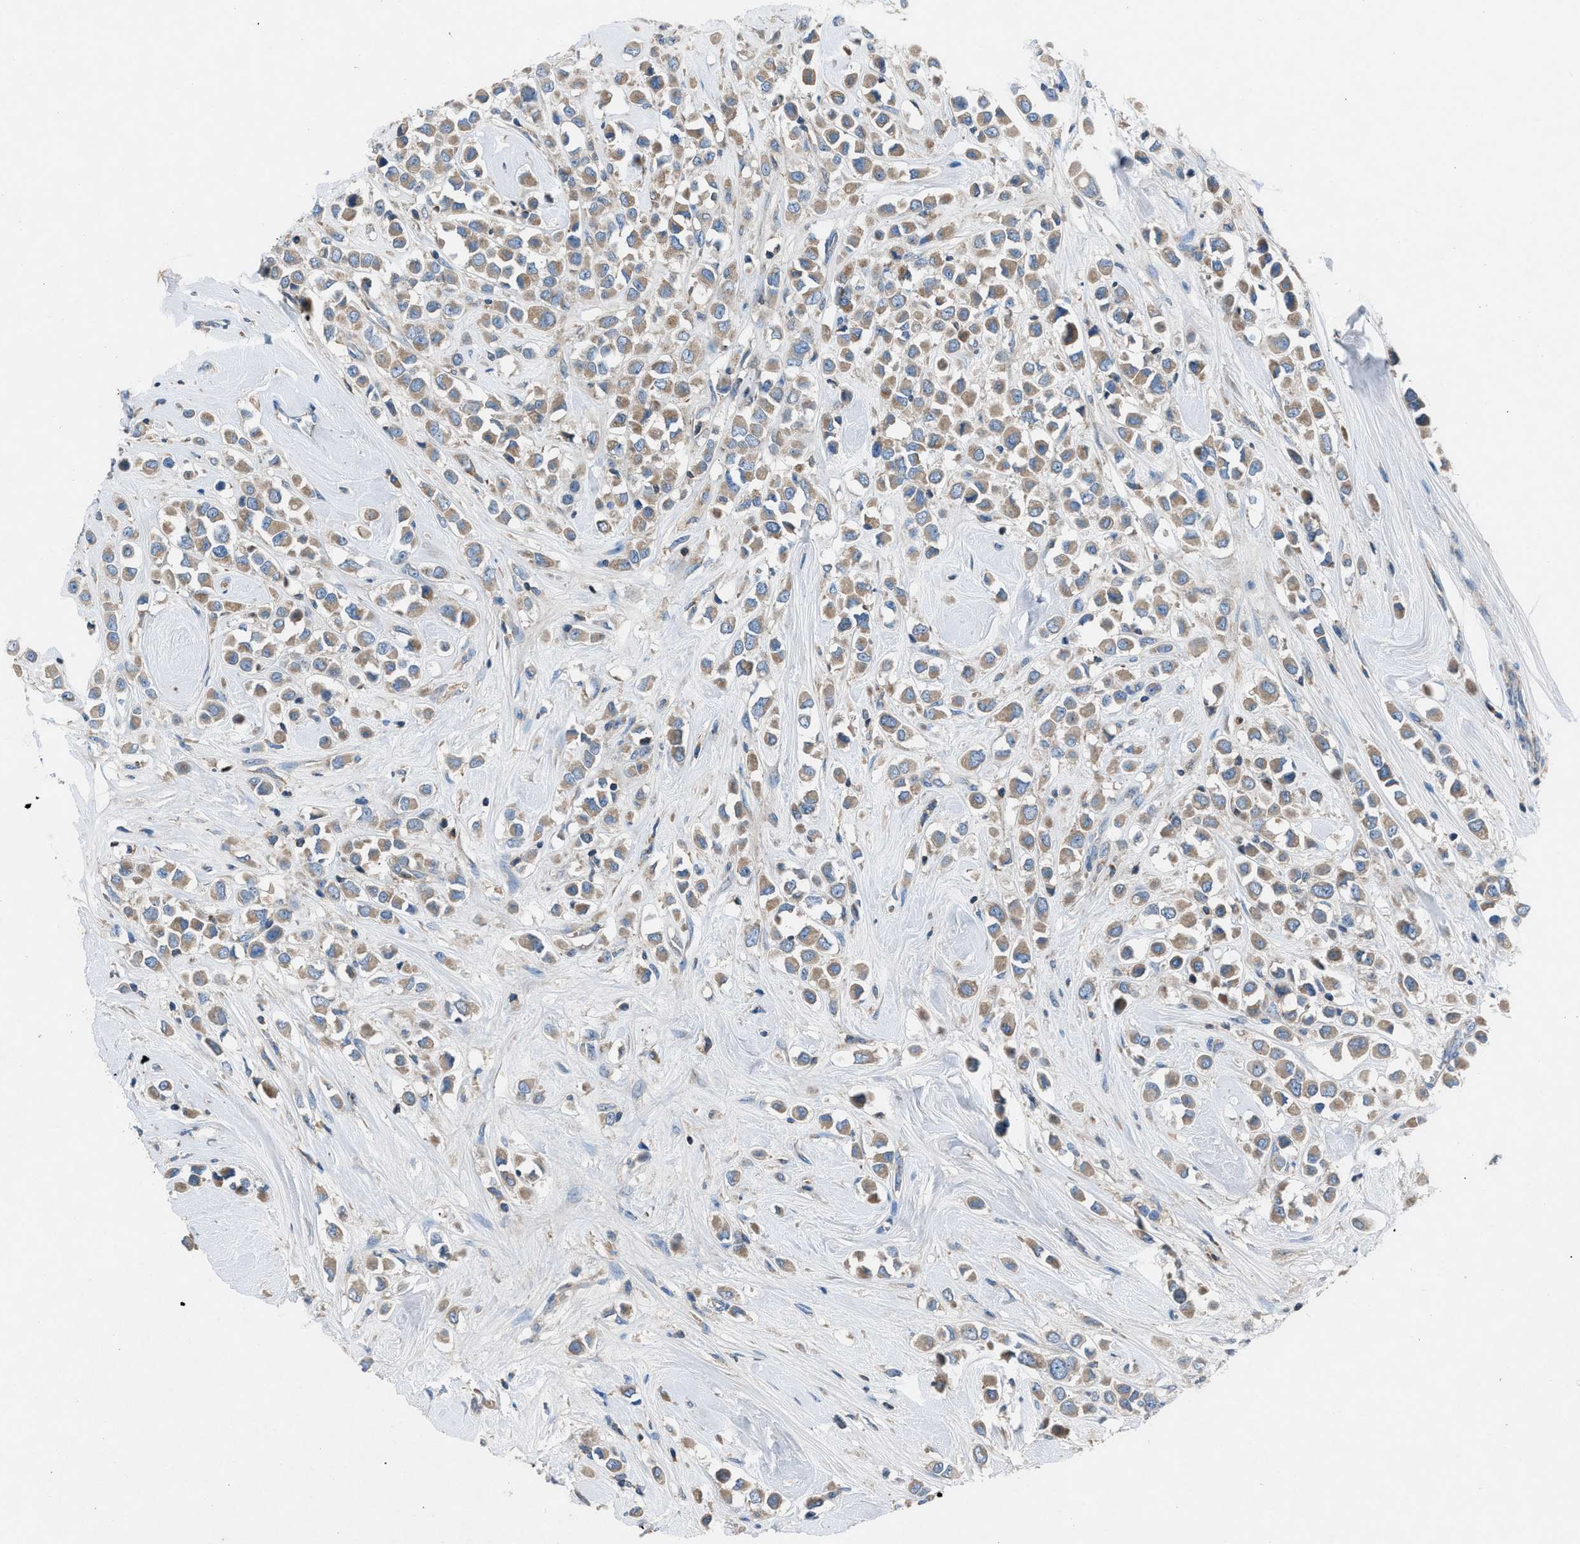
{"staining": {"intensity": "moderate", "quantity": ">75%", "location": "cytoplasmic/membranous"}, "tissue": "breast cancer", "cell_type": "Tumor cells", "image_type": "cancer", "snomed": [{"axis": "morphology", "description": "Duct carcinoma"}, {"axis": "topography", "description": "Breast"}], "caption": "Breast invasive ductal carcinoma tissue reveals moderate cytoplasmic/membranous staining in approximately >75% of tumor cells, visualized by immunohistochemistry.", "gene": "GRK6", "patient": {"sex": "female", "age": 61}}